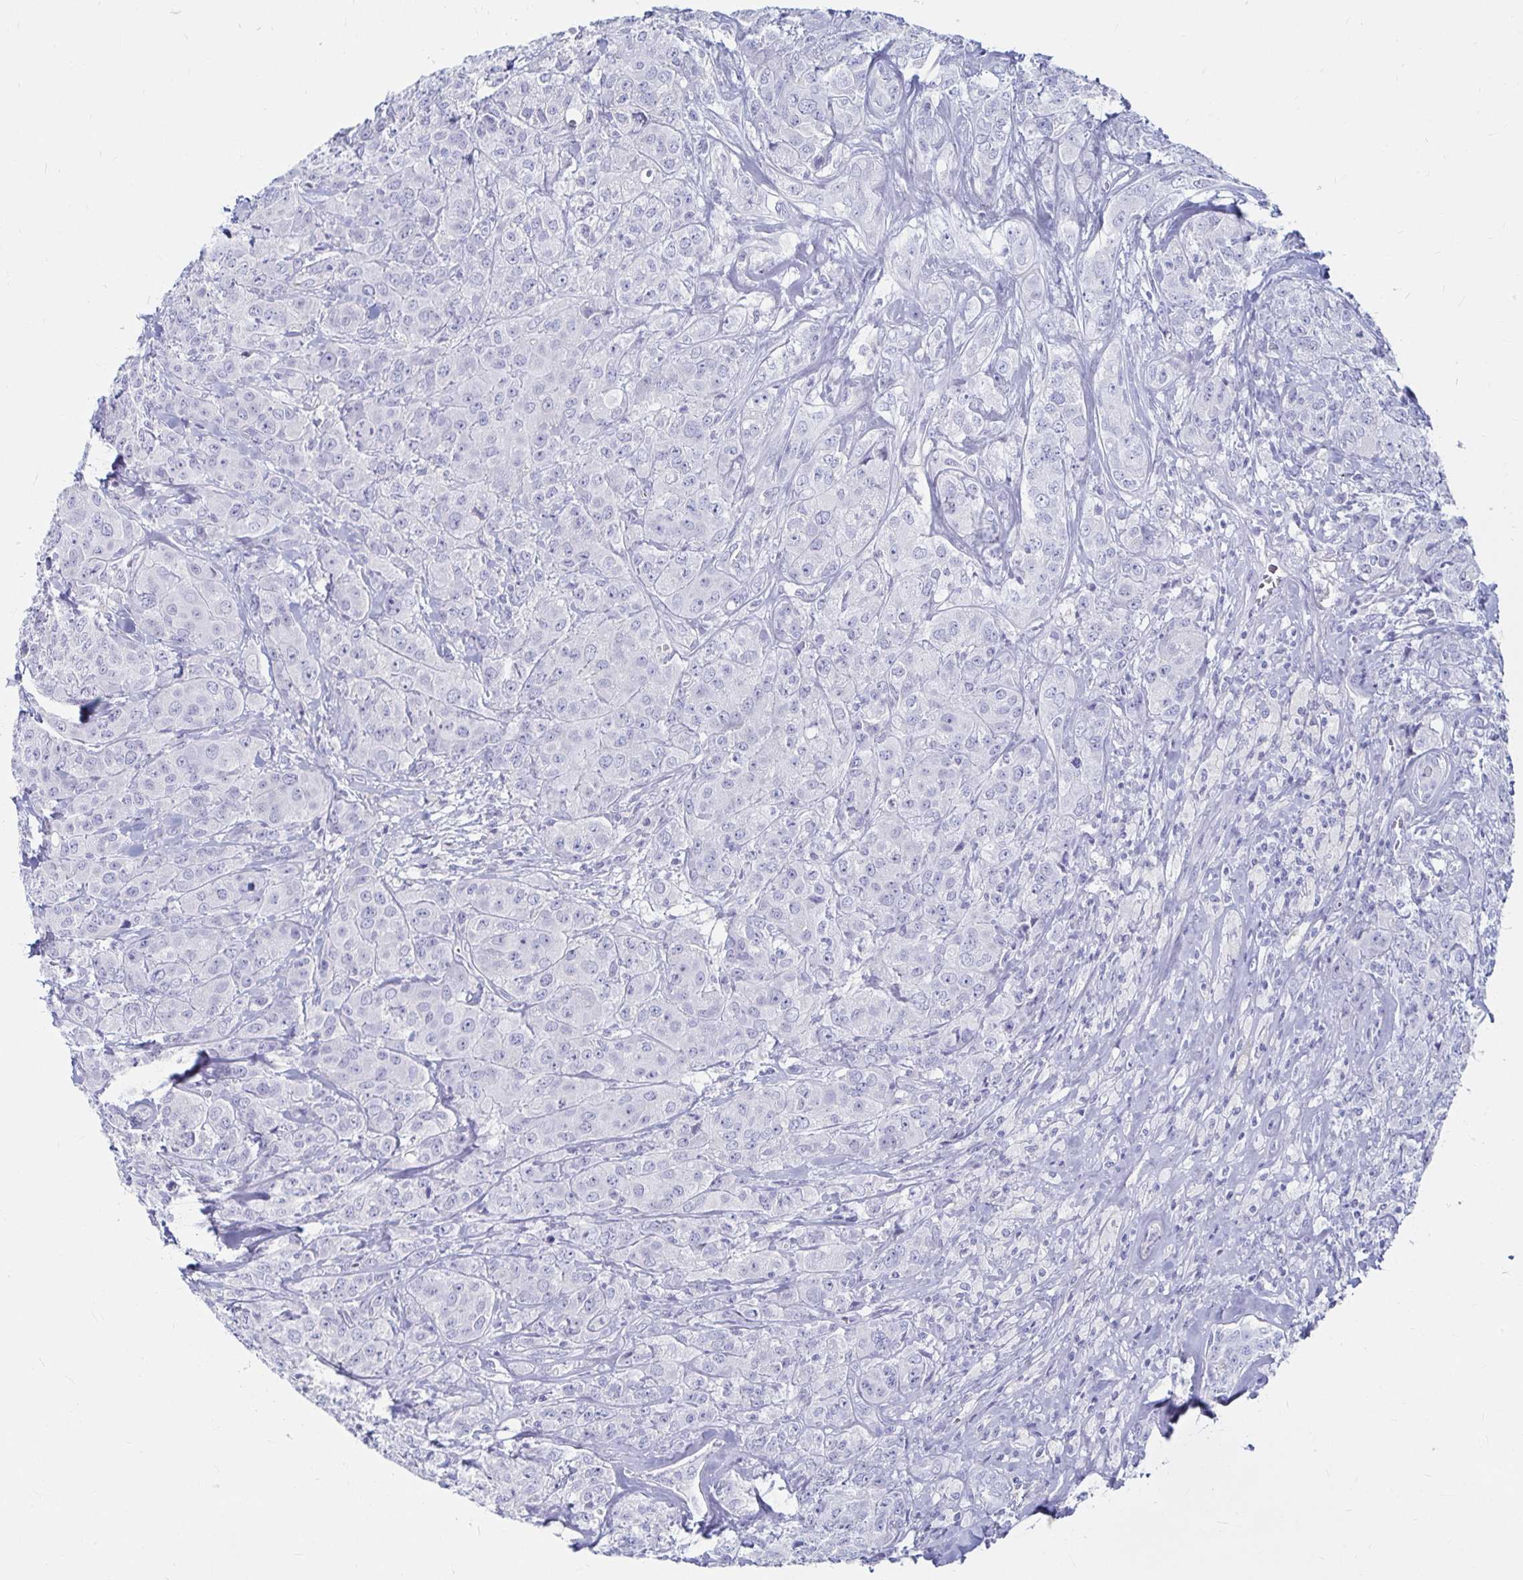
{"staining": {"intensity": "negative", "quantity": "none", "location": "none"}, "tissue": "breast cancer", "cell_type": "Tumor cells", "image_type": "cancer", "snomed": [{"axis": "morphology", "description": "Normal tissue, NOS"}, {"axis": "morphology", "description": "Duct carcinoma"}, {"axis": "topography", "description": "Breast"}], "caption": "Tumor cells show no significant positivity in breast cancer.", "gene": "CA9", "patient": {"sex": "female", "age": 43}}